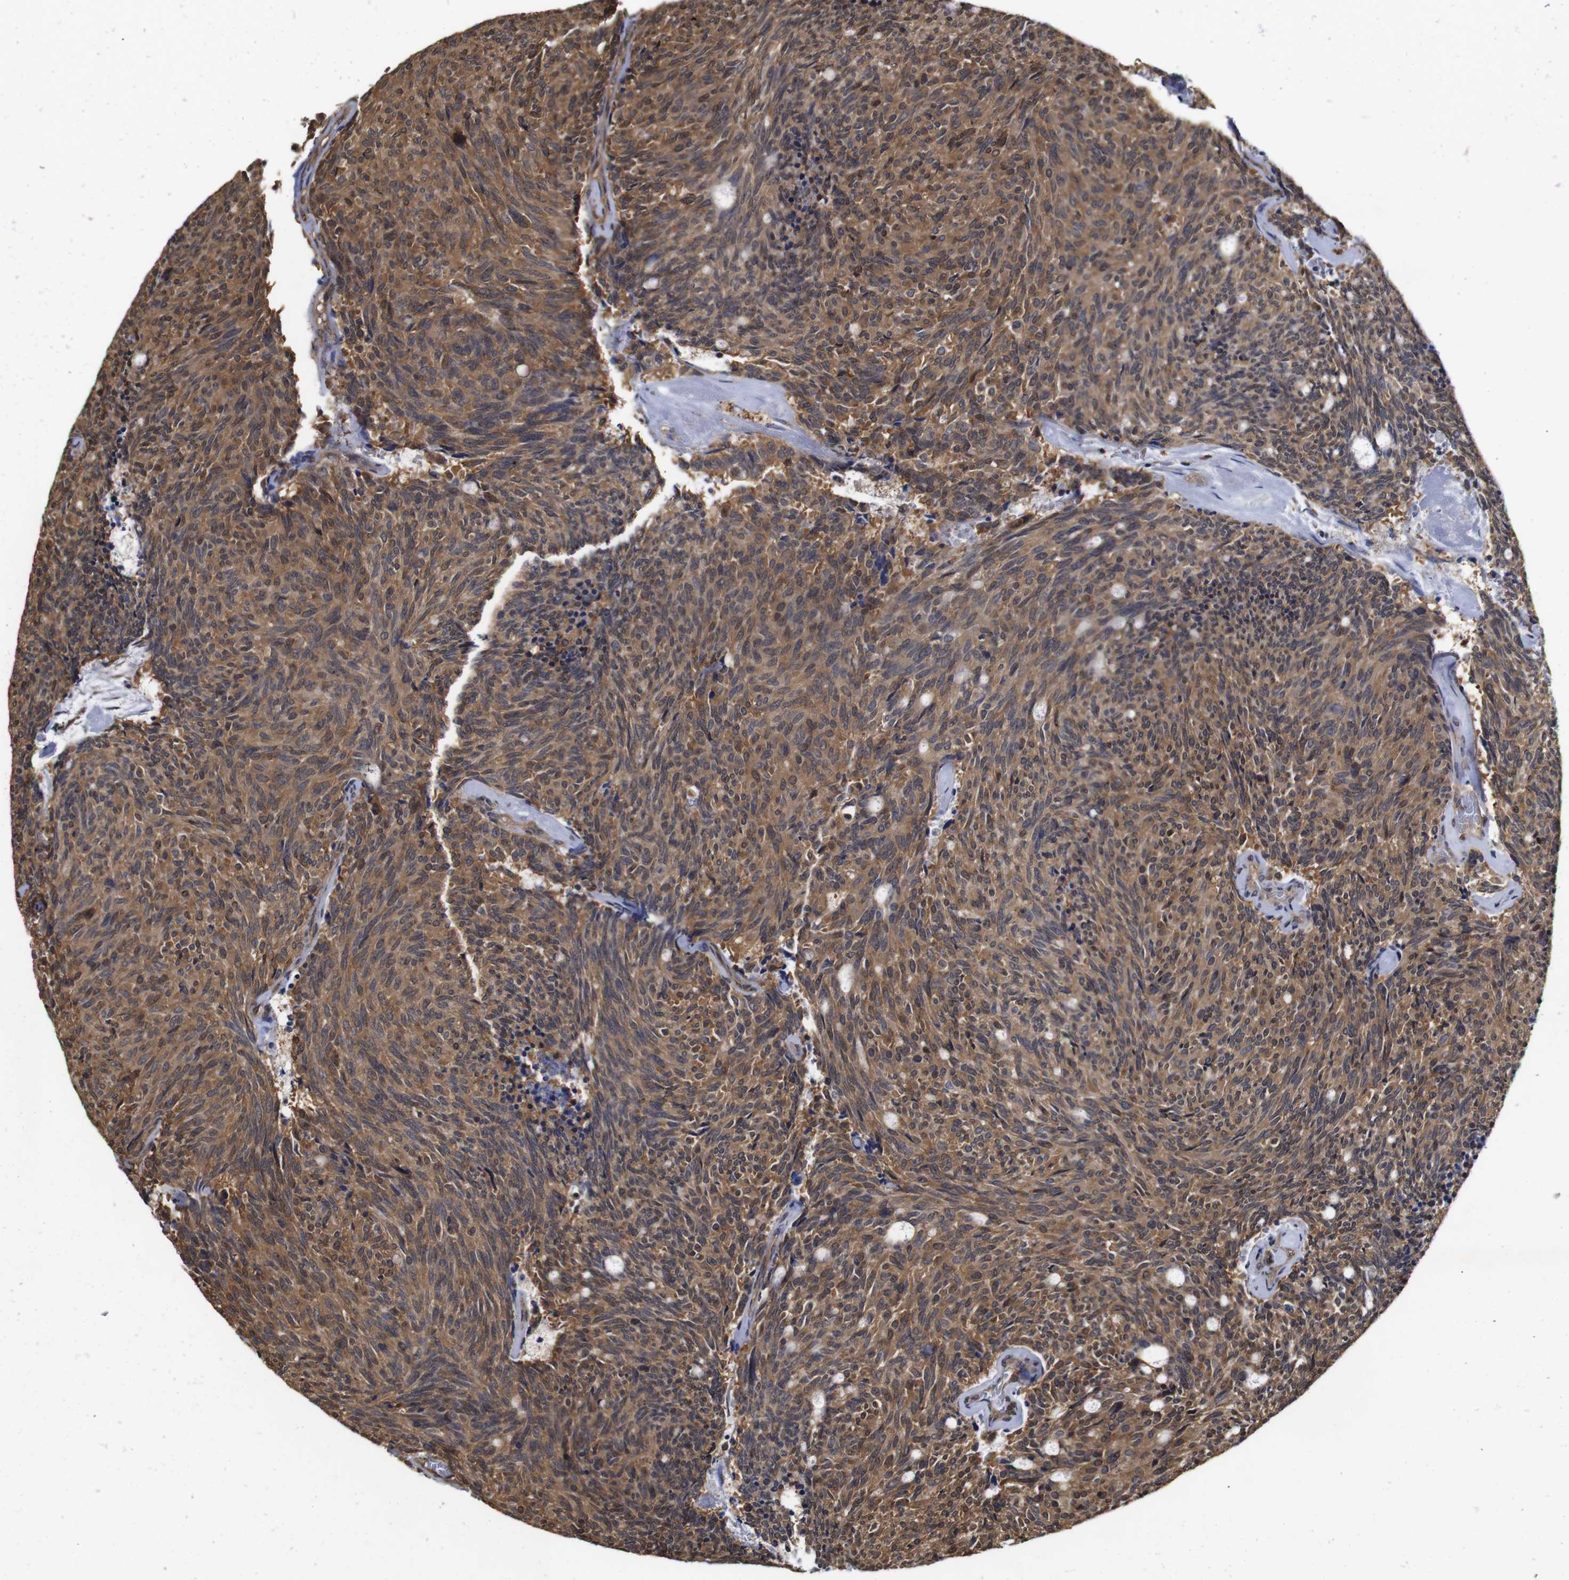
{"staining": {"intensity": "moderate", "quantity": ">75%", "location": "cytoplasmic/membranous,nuclear"}, "tissue": "carcinoid", "cell_type": "Tumor cells", "image_type": "cancer", "snomed": [{"axis": "morphology", "description": "Carcinoid, malignant, NOS"}, {"axis": "topography", "description": "Pancreas"}], "caption": "Brown immunohistochemical staining in human carcinoid displays moderate cytoplasmic/membranous and nuclear staining in approximately >75% of tumor cells. The staining was performed using DAB (3,3'-diaminobenzidine), with brown indicating positive protein expression. Nuclei are stained blue with hematoxylin.", "gene": "SUMO3", "patient": {"sex": "female", "age": 54}}